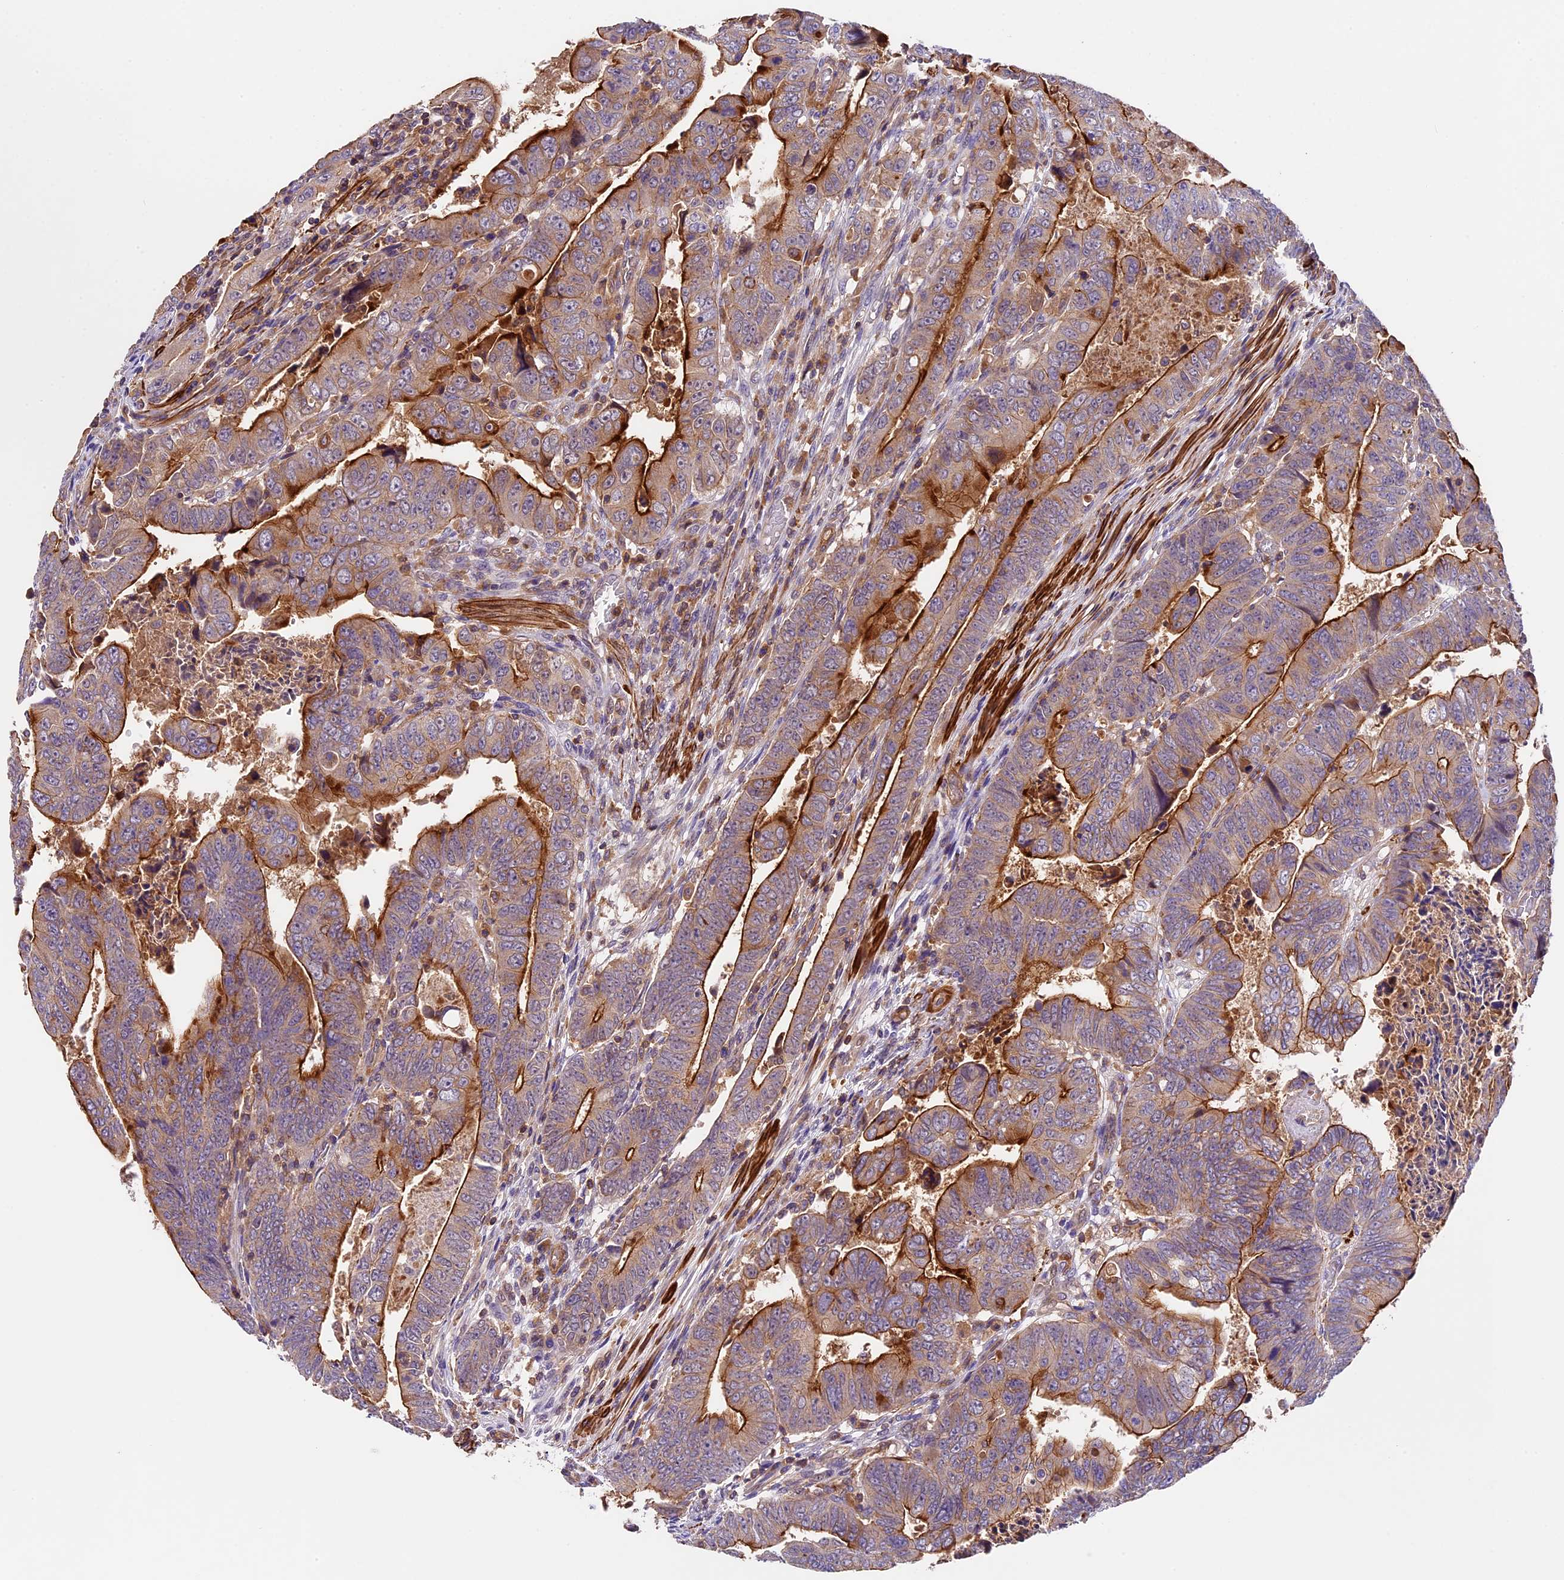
{"staining": {"intensity": "strong", "quantity": "25%-75%", "location": "cytoplasmic/membranous"}, "tissue": "colorectal cancer", "cell_type": "Tumor cells", "image_type": "cancer", "snomed": [{"axis": "morphology", "description": "Normal tissue, NOS"}, {"axis": "morphology", "description": "Adenocarcinoma, NOS"}, {"axis": "topography", "description": "Rectum"}], "caption": "An image showing strong cytoplasmic/membranous expression in approximately 25%-75% of tumor cells in colorectal cancer, as visualized by brown immunohistochemical staining.", "gene": "TBC1D1", "patient": {"sex": "female", "age": 65}}